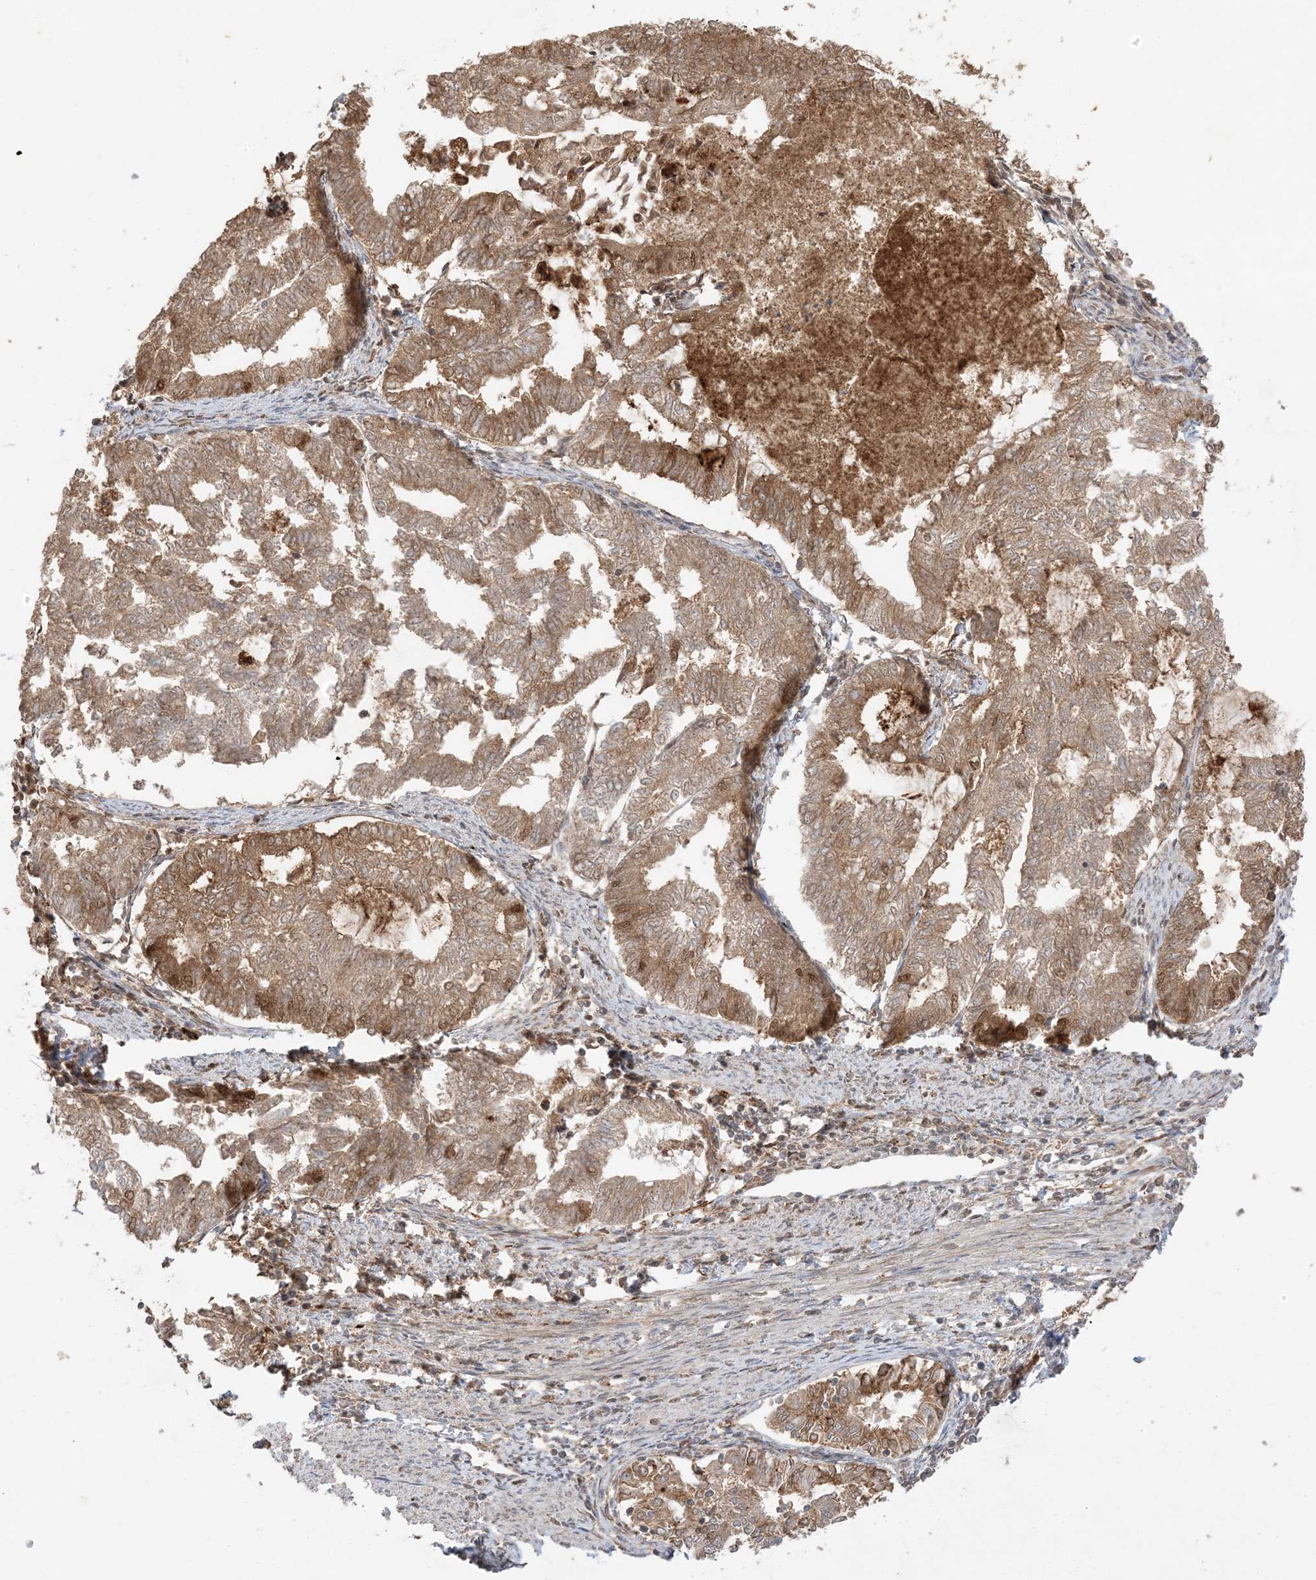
{"staining": {"intensity": "strong", "quantity": ">75%", "location": "cytoplasmic/membranous"}, "tissue": "endometrial cancer", "cell_type": "Tumor cells", "image_type": "cancer", "snomed": [{"axis": "morphology", "description": "Adenocarcinoma, NOS"}, {"axis": "topography", "description": "Endometrium"}], "caption": "Endometrial cancer tissue reveals strong cytoplasmic/membranous staining in about >75% of tumor cells, visualized by immunohistochemistry. (Brightfield microscopy of DAB IHC at high magnification).", "gene": "ZBTB41", "patient": {"sex": "female", "age": 79}}